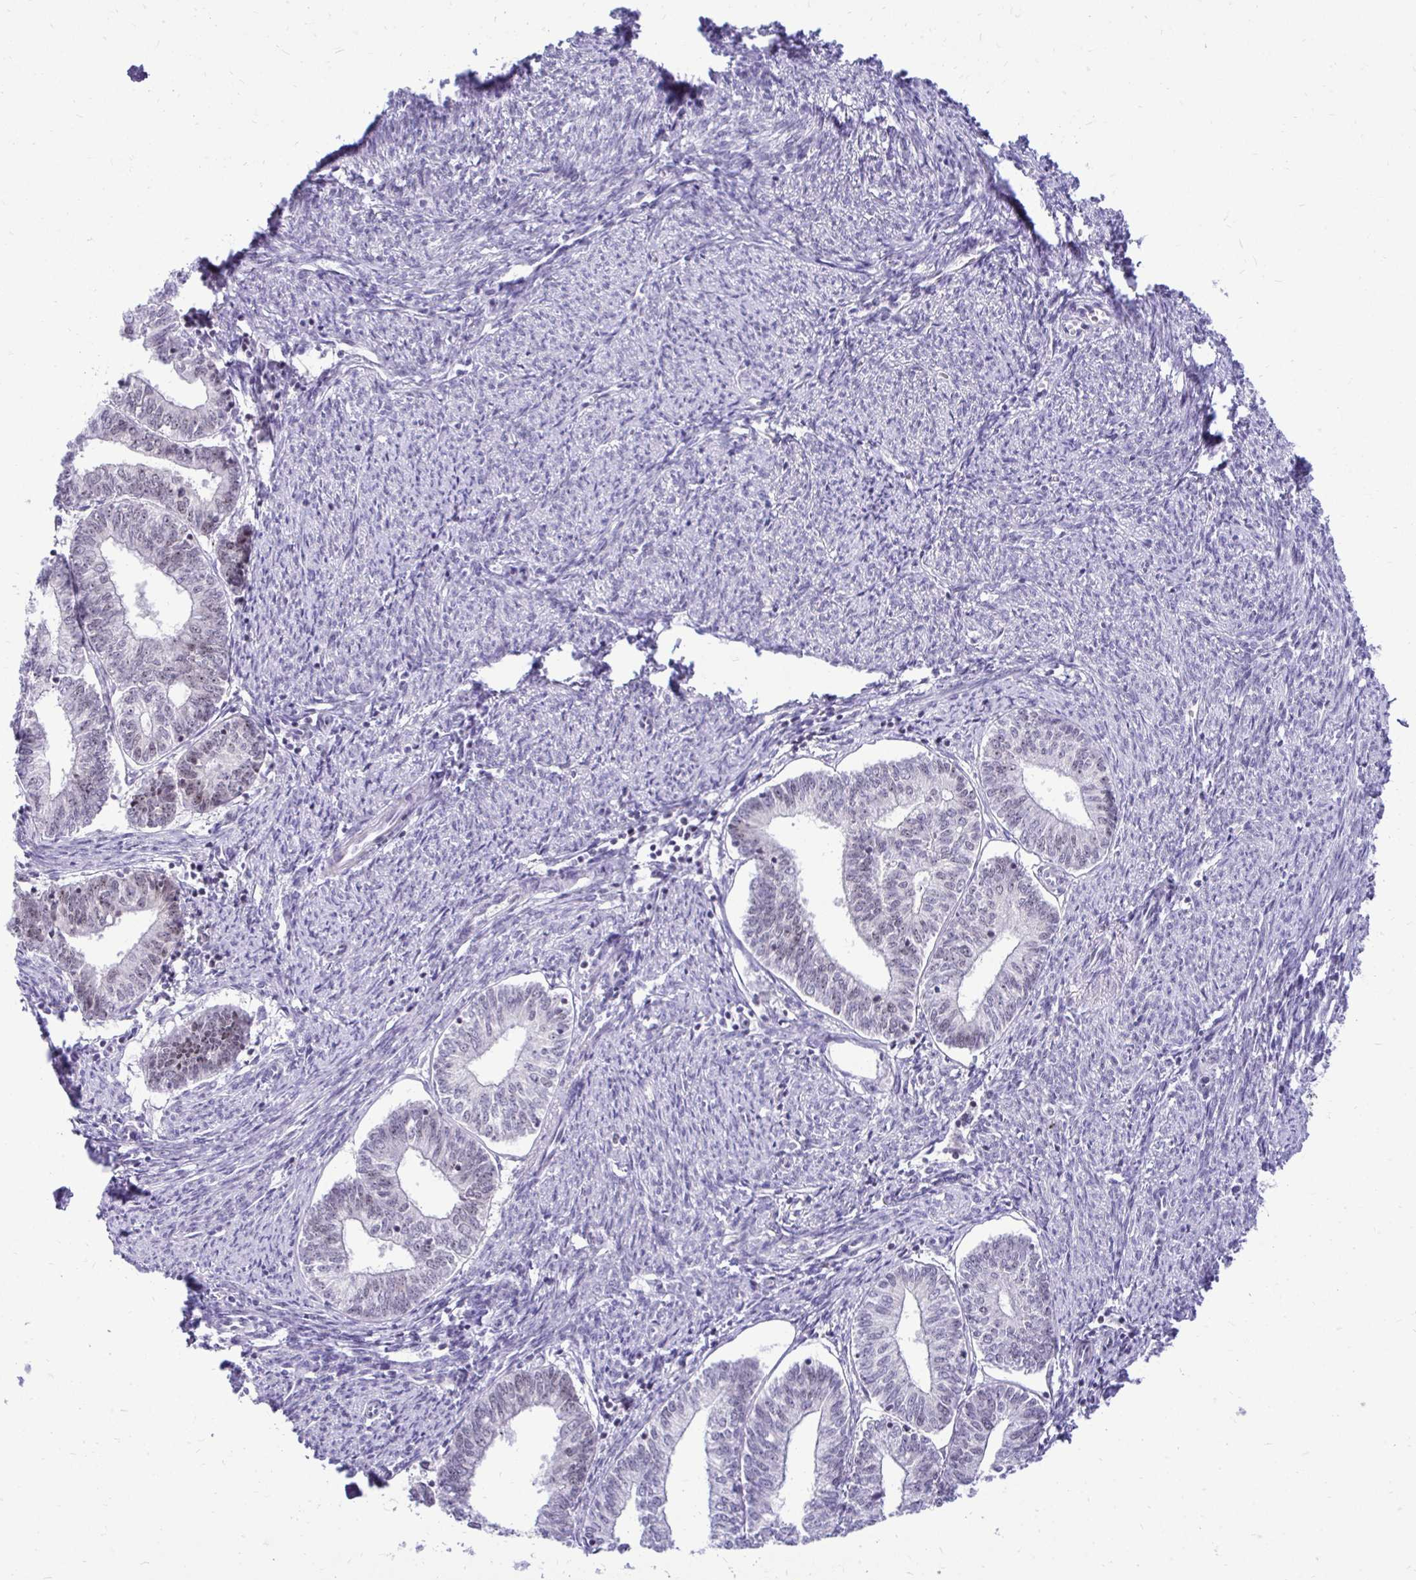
{"staining": {"intensity": "negative", "quantity": "none", "location": "none"}, "tissue": "endometrial cancer", "cell_type": "Tumor cells", "image_type": "cancer", "snomed": [{"axis": "morphology", "description": "Adenocarcinoma, NOS"}, {"axis": "topography", "description": "Endometrium"}], "caption": "Protein analysis of endometrial cancer (adenocarcinoma) displays no significant positivity in tumor cells.", "gene": "NIFK", "patient": {"sex": "female", "age": 61}}